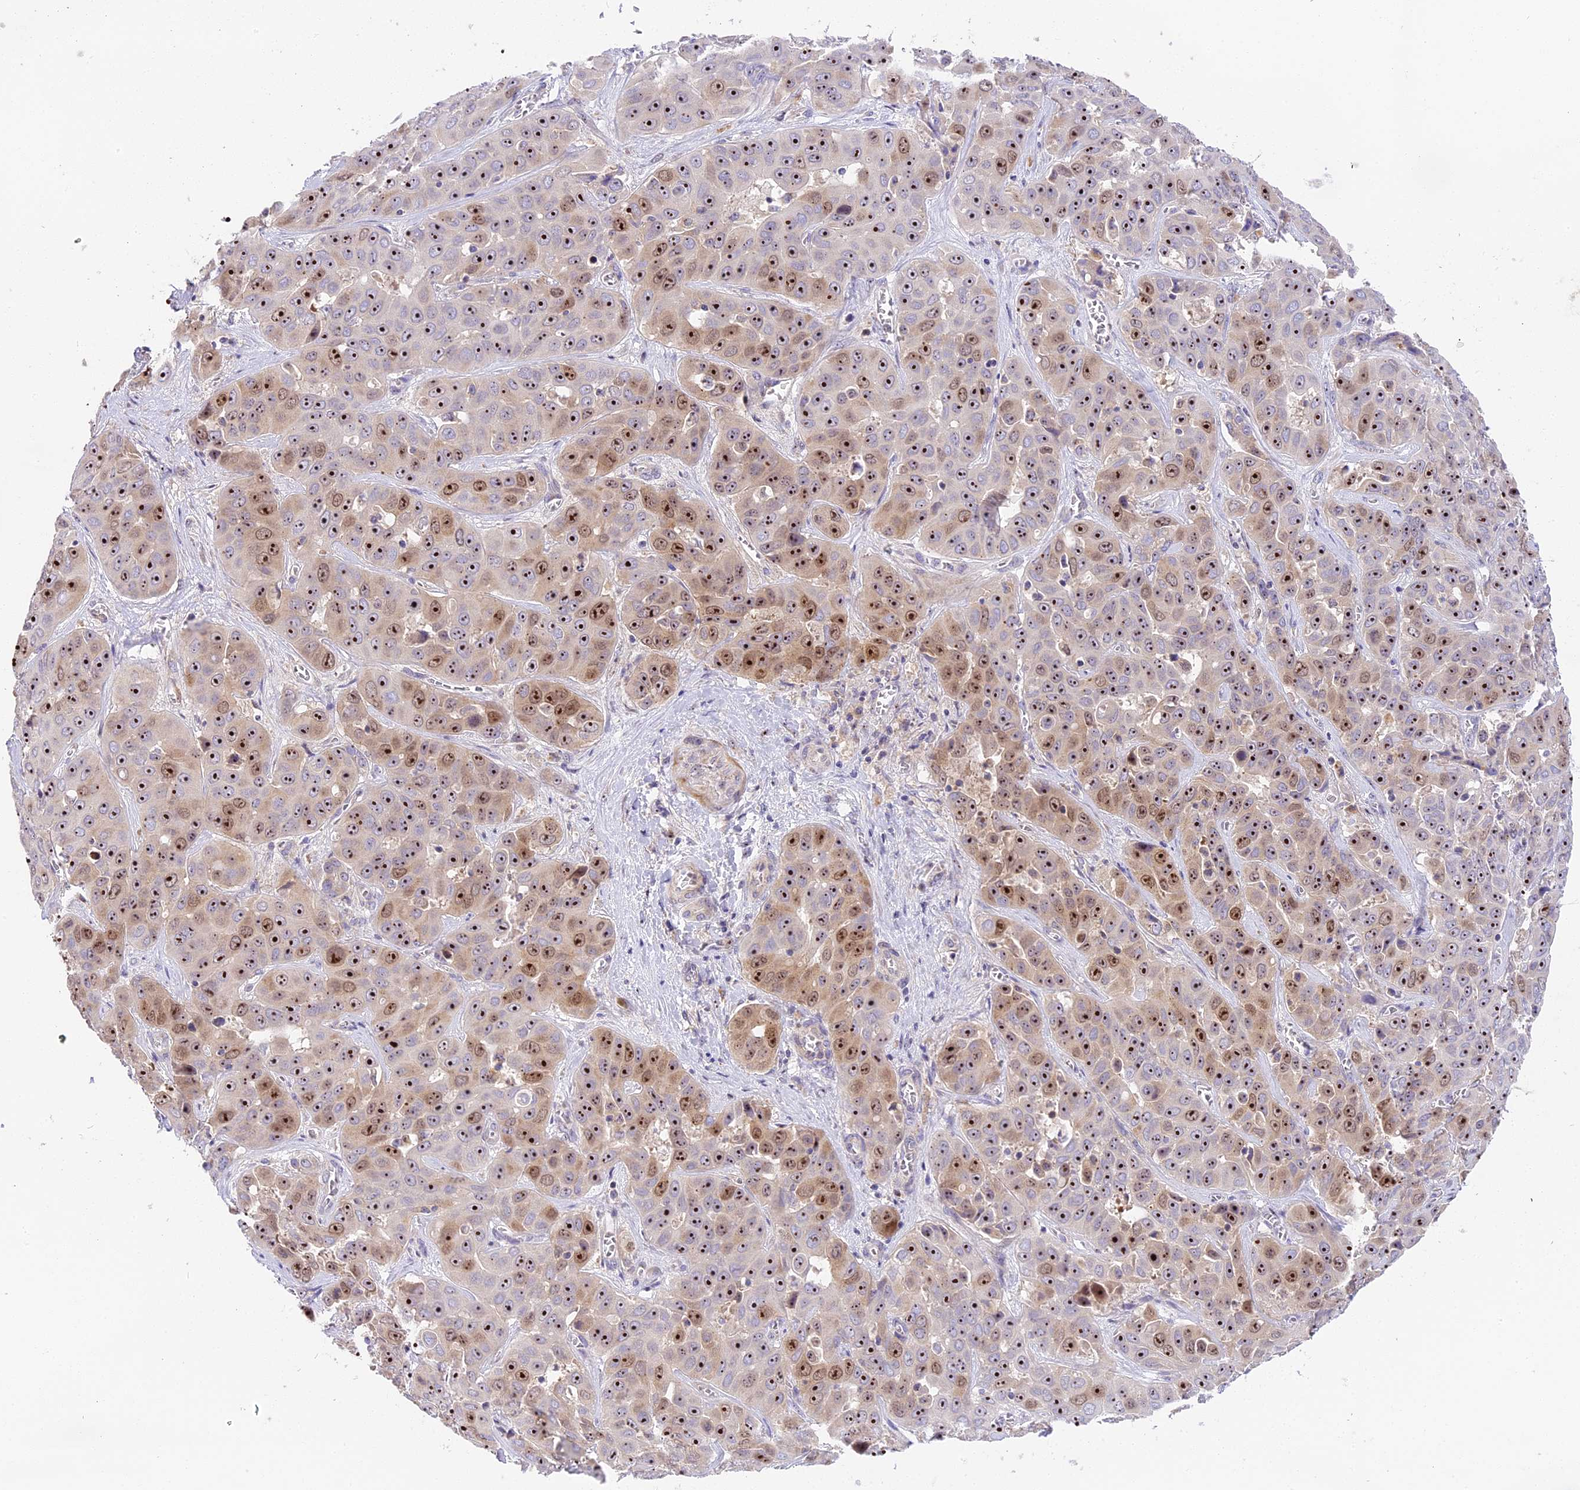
{"staining": {"intensity": "strong", "quantity": ">75%", "location": "nuclear"}, "tissue": "liver cancer", "cell_type": "Tumor cells", "image_type": "cancer", "snomed": [{"axis": "morphology", "description": "Cholangiocarcinoma"}, {"axis": "topography", "description": "Liver"}], "caption": "Immunohistochemical staining of human cholangiocarcinoma (liver) shows strong nuclear protein positivity in about >75% of tumor cells.", "gene": "RAD51", "patient": {"sex": "female", "age": 52}}